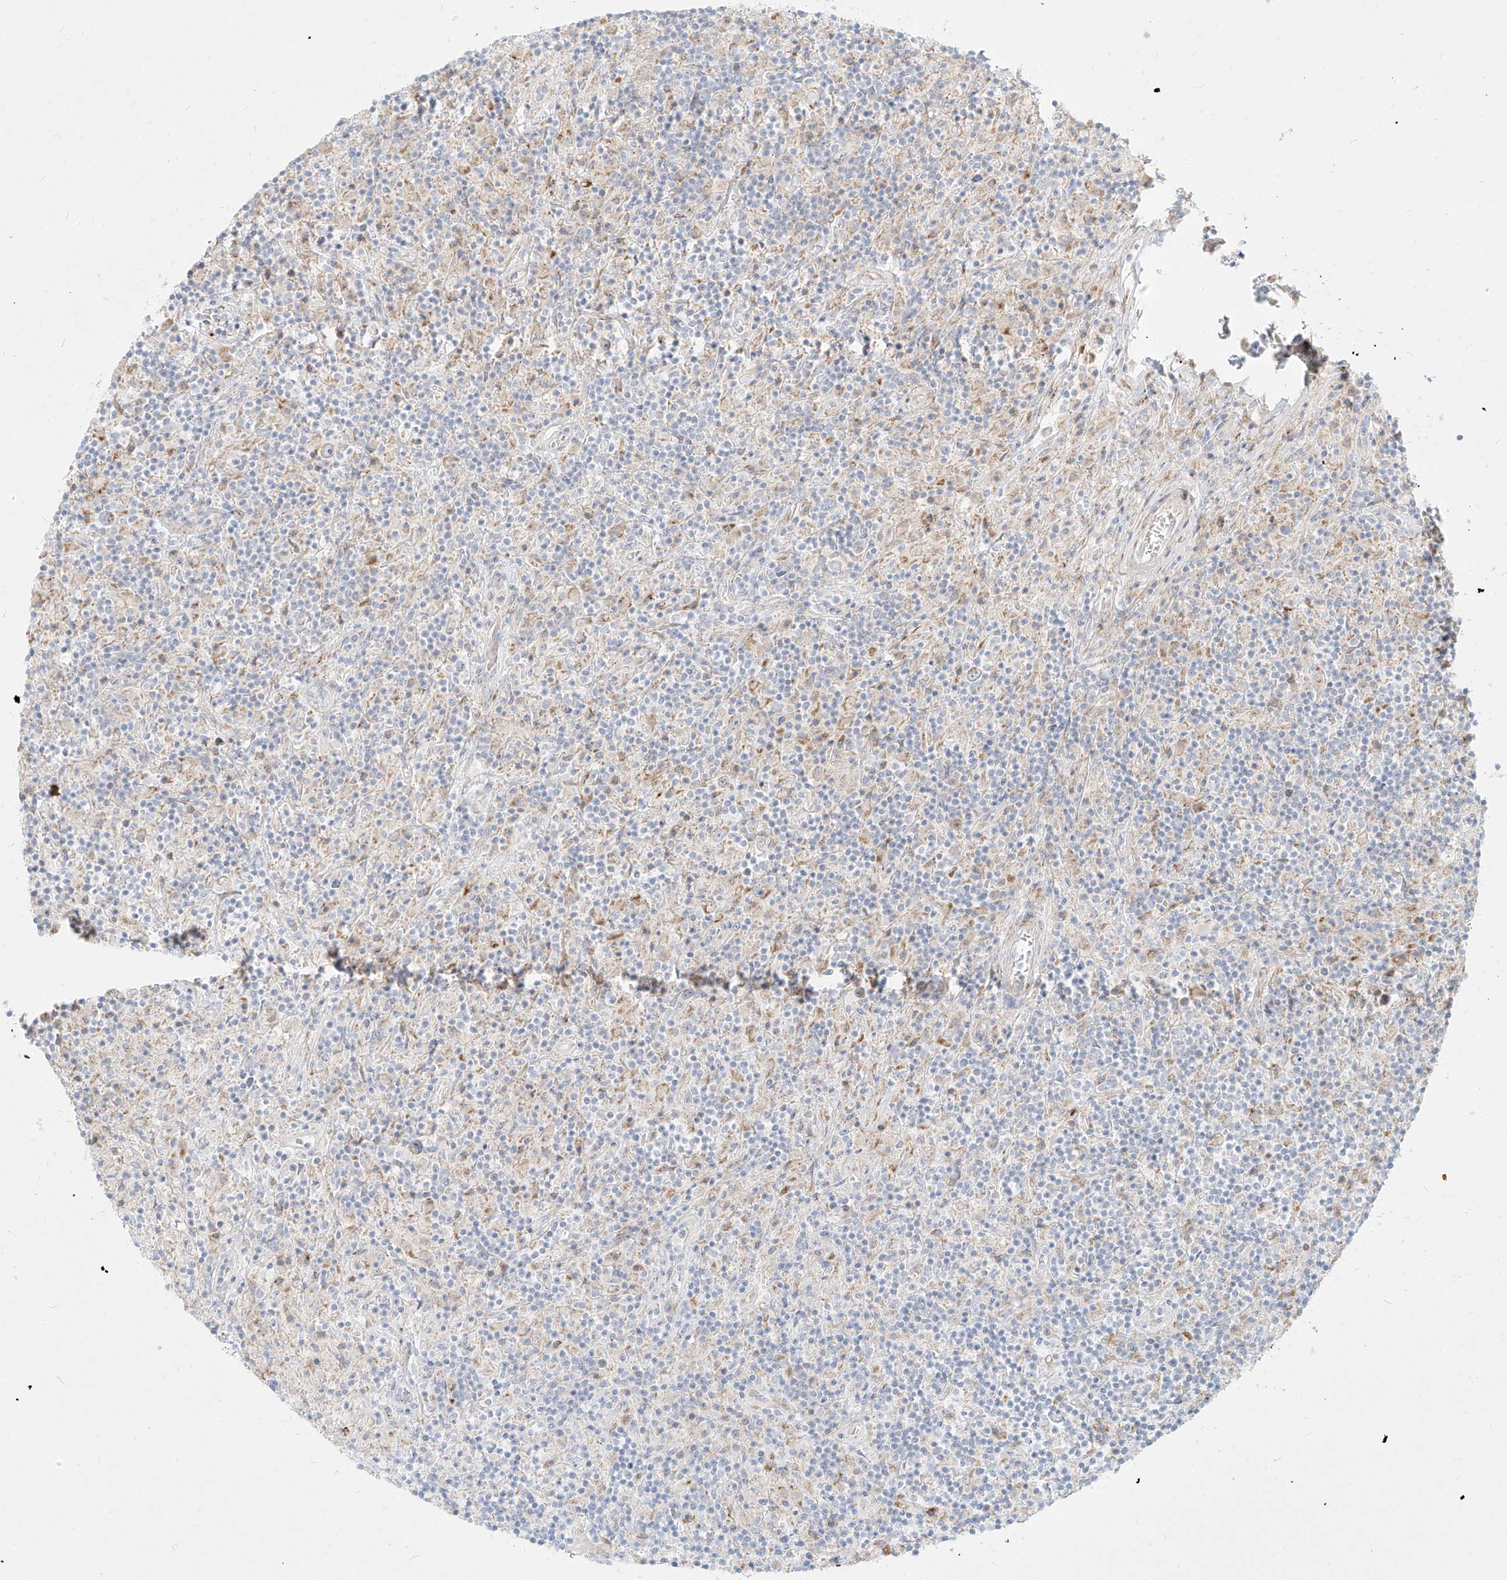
{"staining": {"intensity": "negative", "quantity": "none", "location": "none"}, "tissue": "lymphoma", "cell_type": "Tumor cells", "image_type": "cancer", "snomed": [{"axis": "morphology", "description": "Hodgkin's disease, NOS"}, {"axis": "topography", "description": "Lymph node"}], "caption": "Photomicrograph shows no significant protein staining in tumor cells of lymphoma.", "gene": "MTX2", "patient": {"sex": "male", "age": 70}}